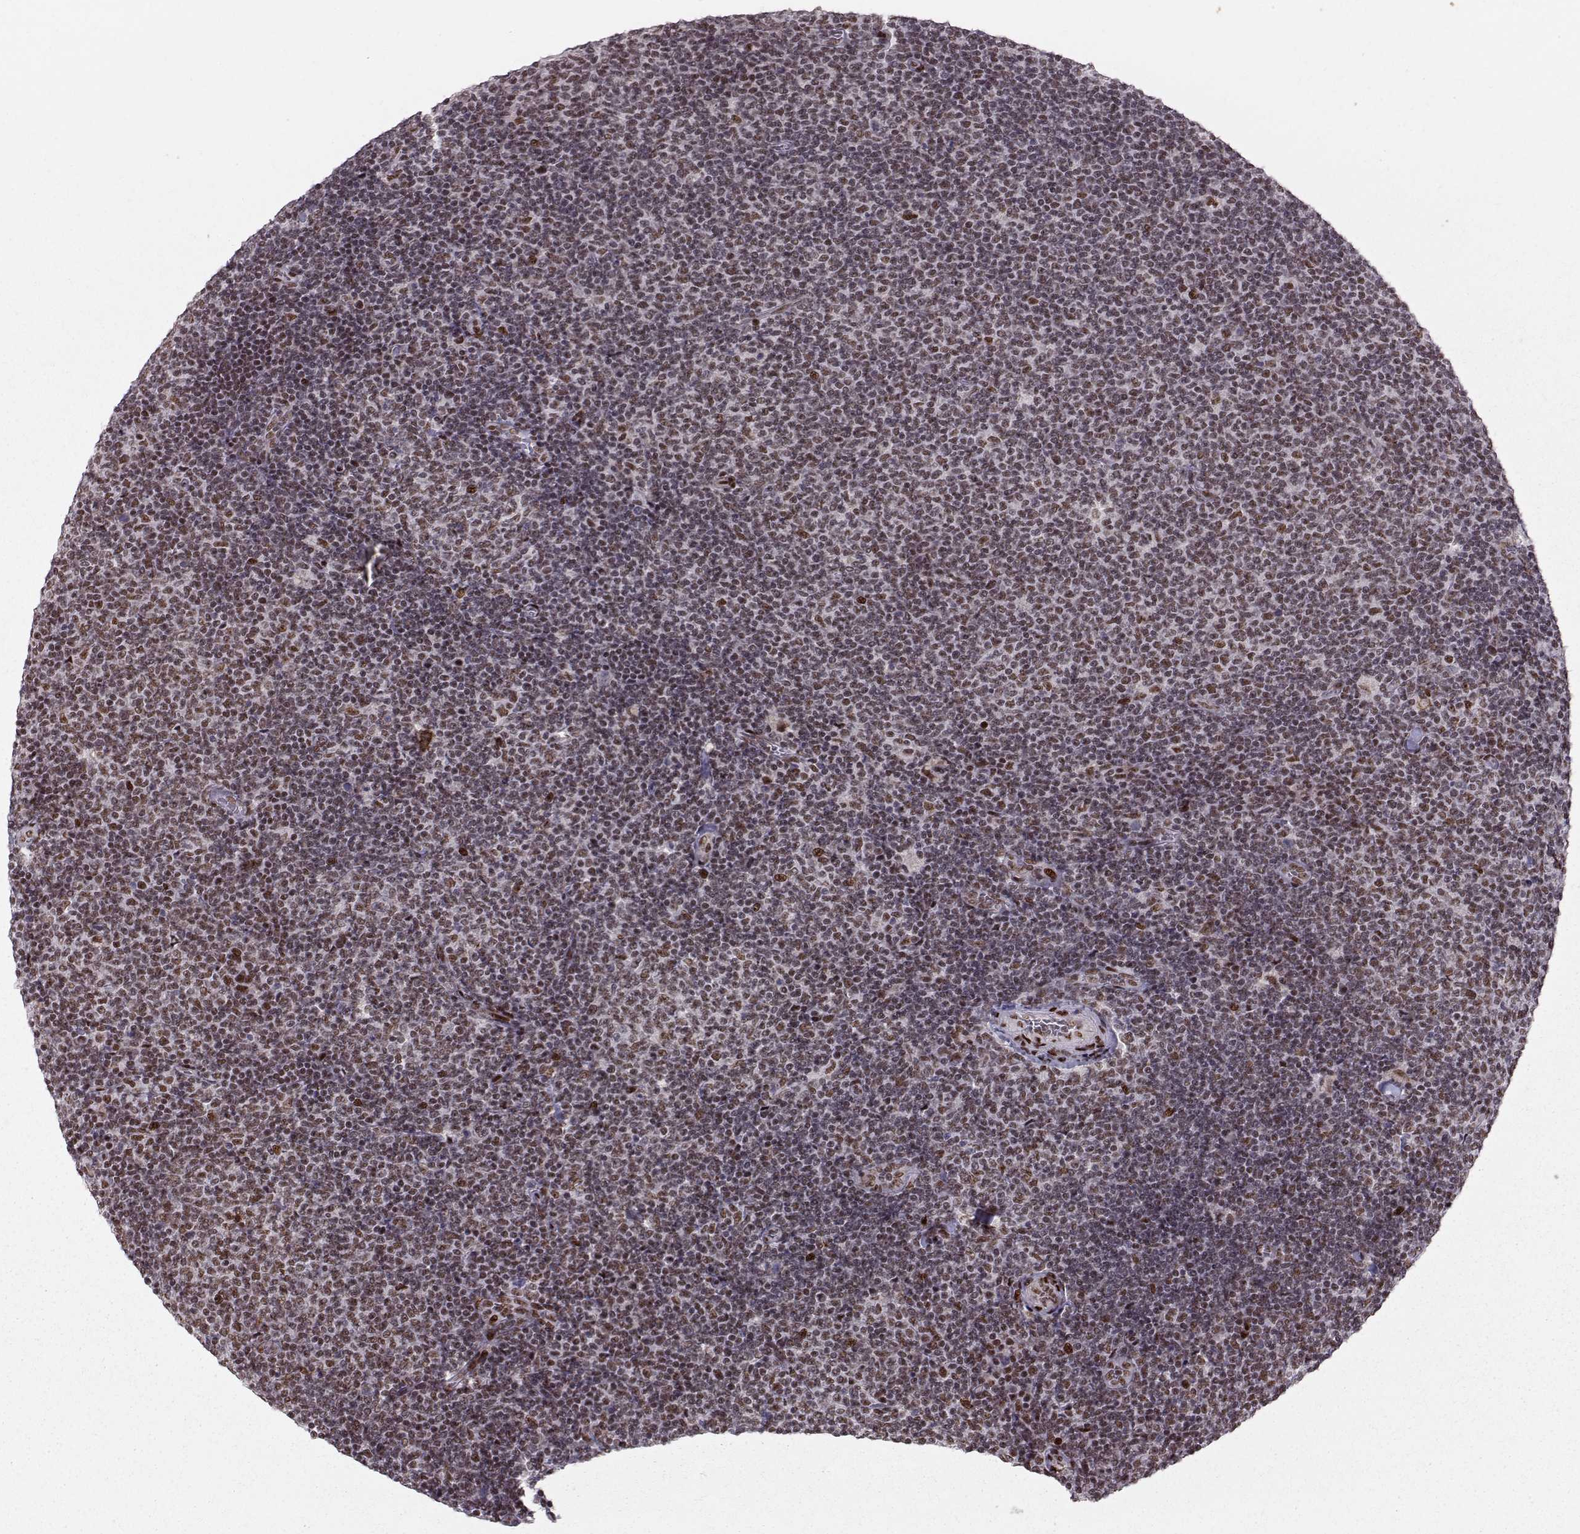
{"staining": {"intensity": "moderate", "quantity": ">75%", "location": "nuclear"}, "tissue": "lymphoma", "cell_type": "Tumor cells", "image_type": "cancer", "snomed": [{"axis": "morphology", "description": "Malignant lymphoma, non-Hodgkin's type, Low grade"}, {"axis": "topography", "description": "Lymph node"}], "caption": "Immunohistochemical staining of lymphoma shows medium levels of moderate nuclear expression in about >75% of tumor cells.", "gene": "SNAPC2", "patient": {"sex": "male", "age": 52}}